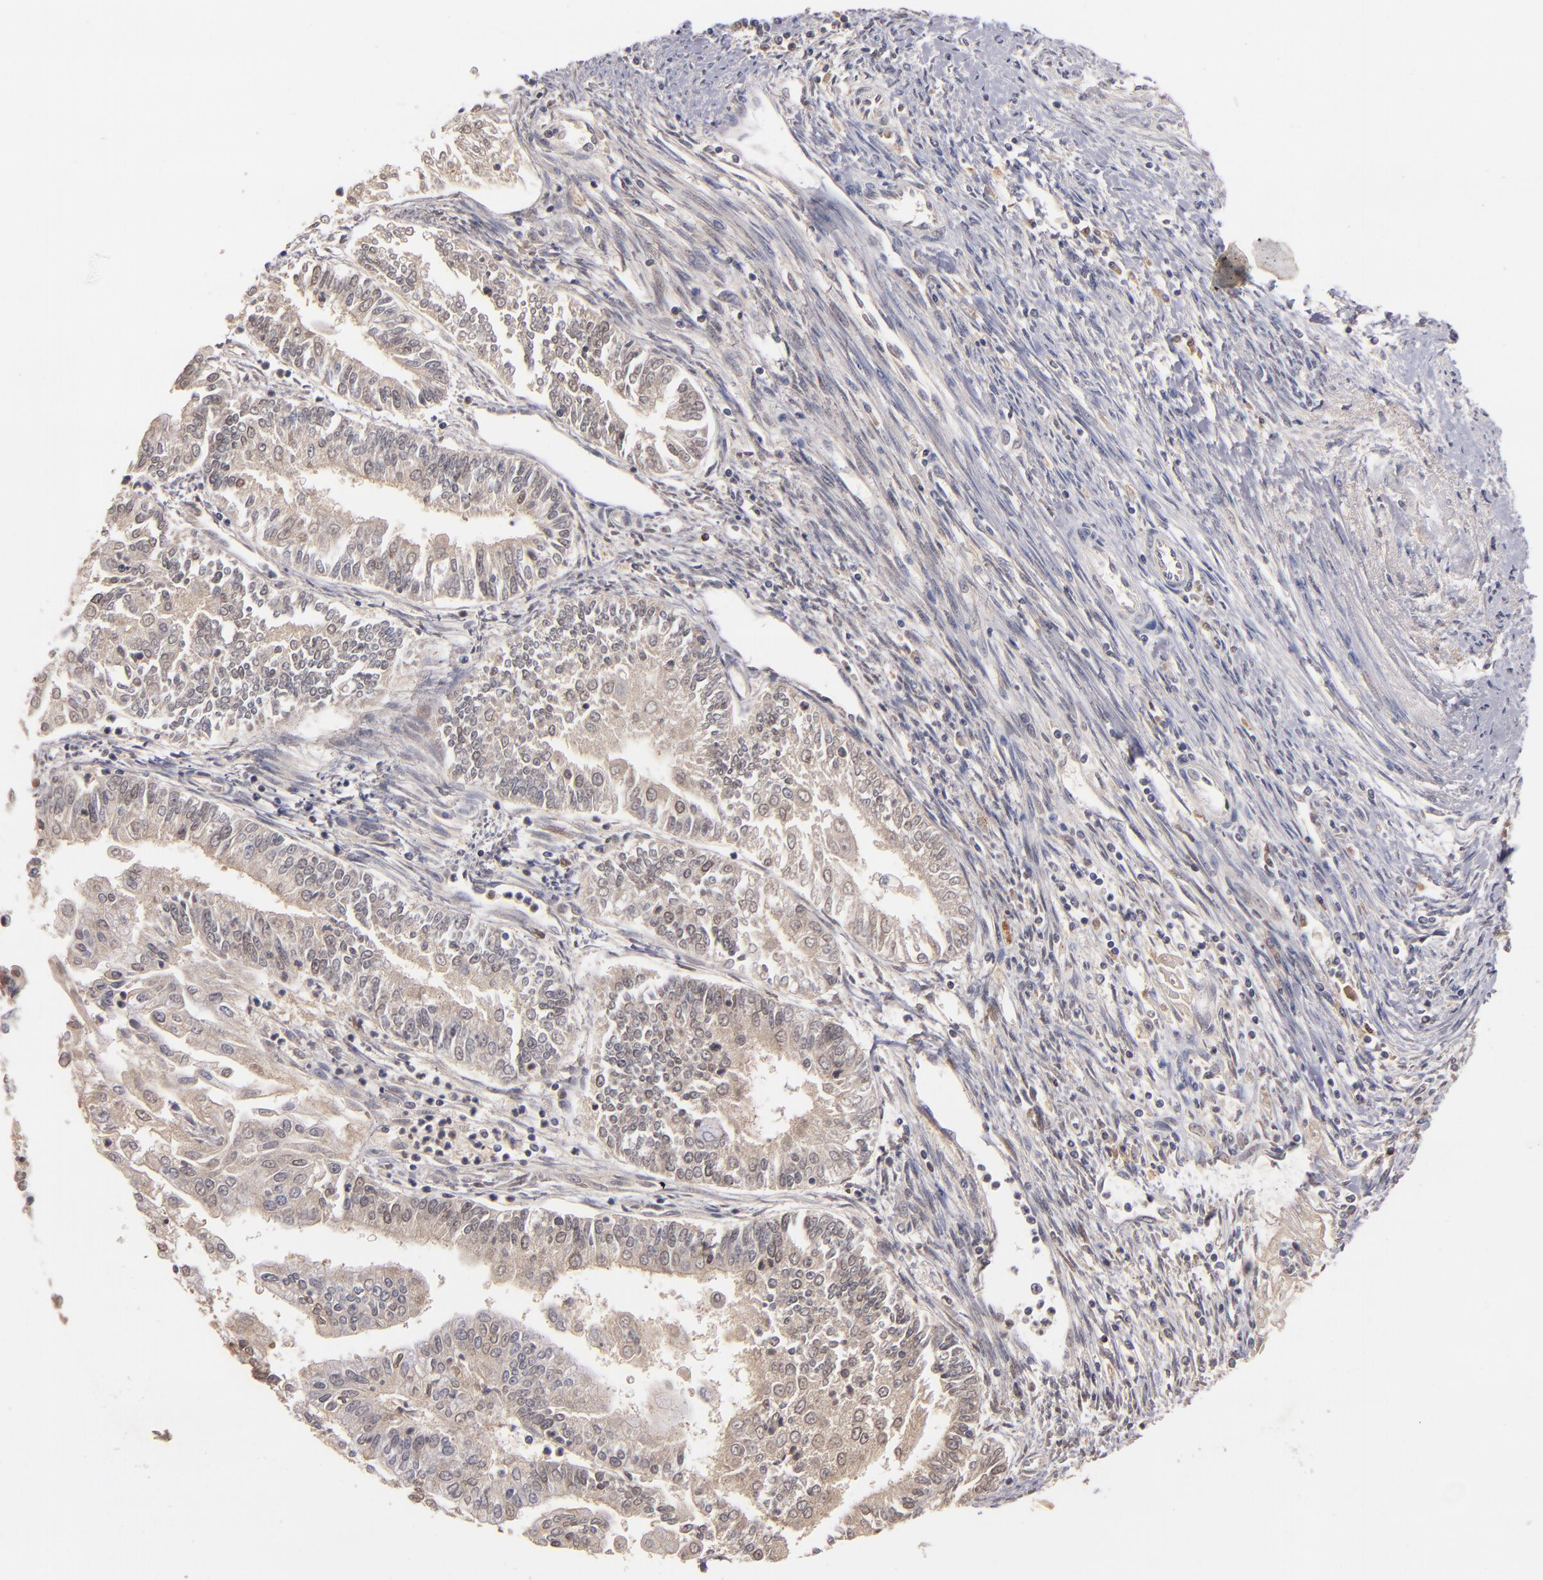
{"staining": {"intensity": "weak", "quantity": ">75%", "location": "cytoplasmic/membranous"}, "tissue": "endometrial cancer", "cell_type": "Tumor cells", "image_type": "cancer", "snomed": [{"axis": "morphology", "description": "Adenocarcinoma, NOS"}, {"axis": "topography", "description": "Endometrium"}], "caption": "Tumor cells demonstrate weak cytoplasmic/membranous expression in about >75% of cells in endometrial cancer (adenocarcinoma).", "gene": "UPF3B", "patient": {"sex": "female", "age": 75}}